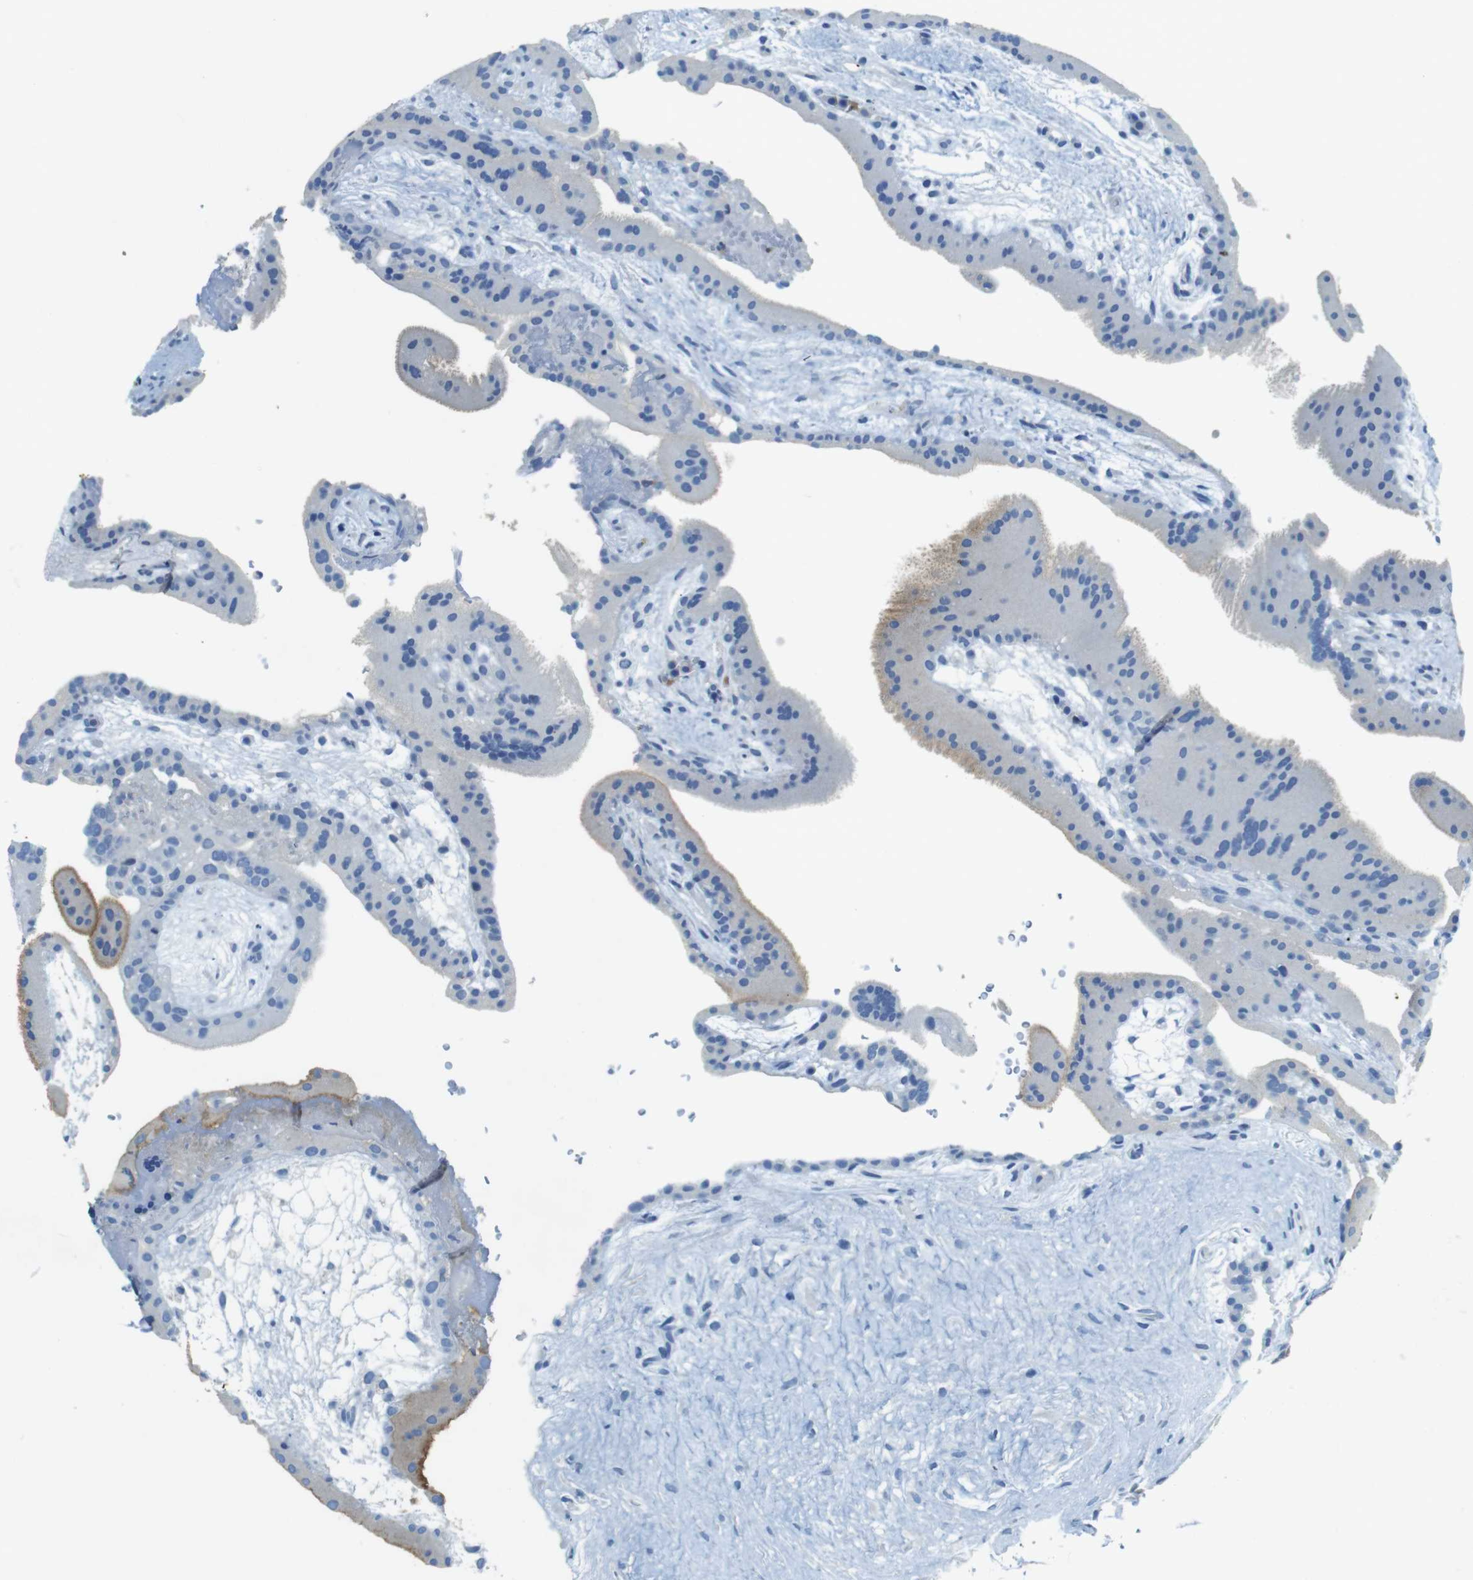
{"staining": {"intensity": "moderate", "quantity": "<25%", "location": "cytoplasmic/membranous"}, "tissue": "placenta", "cell_type": "Trophoblastic cells", "image_type": "normal", "snomed": [{"axis": "morphology", "description": "Normal tissue, NOS"}, {"axis": "topography", "description": "Placenta"}], "caption": "Brown immunohistochemical staining in unremarkable human placenta displays moderate cytoplasmic/membranous staining in about <25% of trophoblastic cells.", "gene": "CD320", "patient": {"sex": "female", "age": 19}}